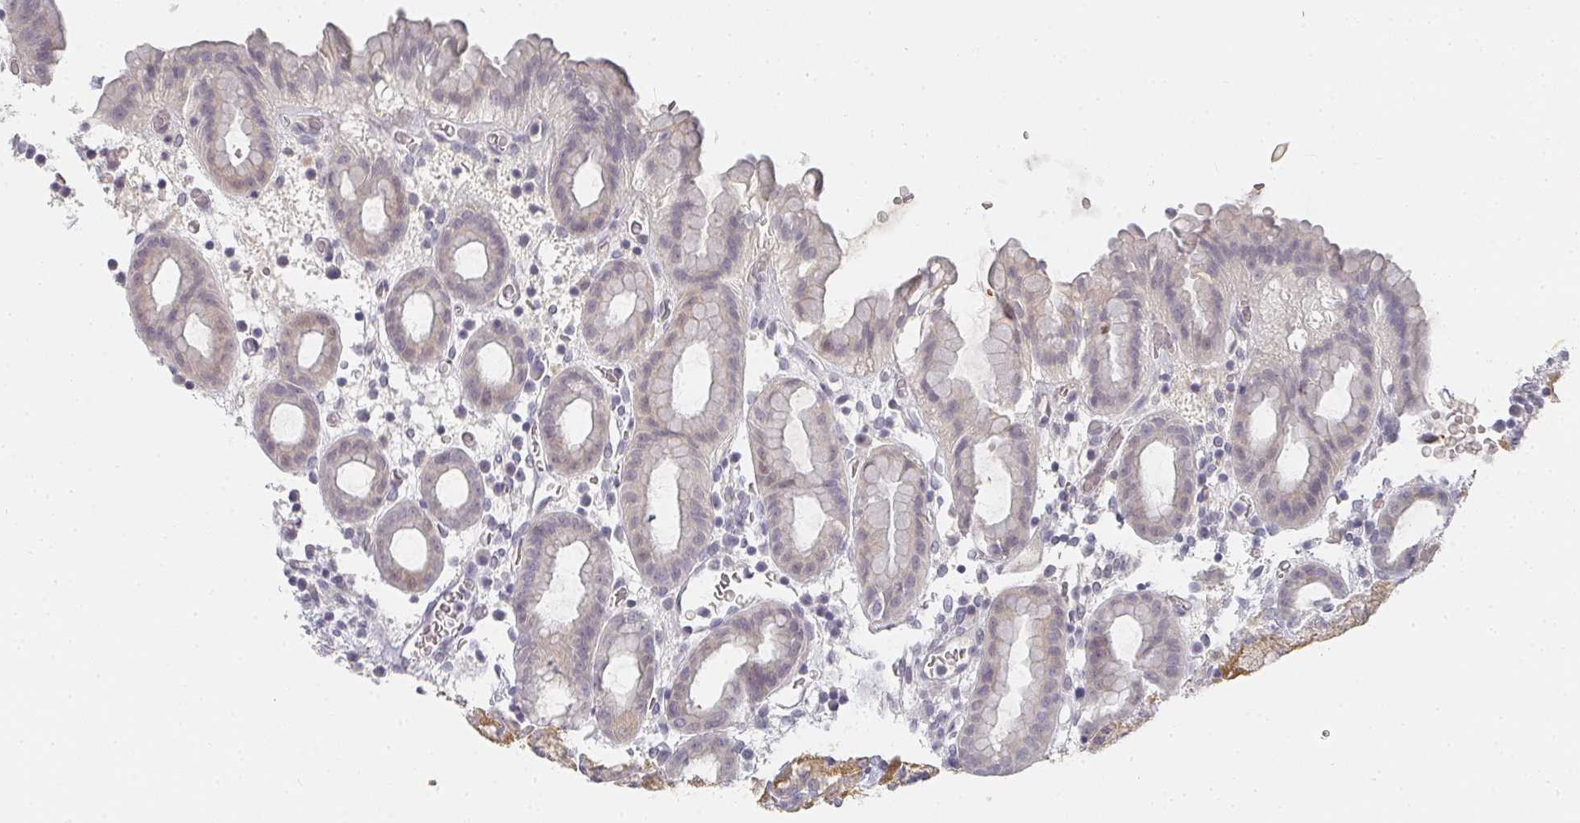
{"staining": {"intensity": "weak", "quantity": "<25%", "location": "nuclear"}, "tissue": "stomach", "cell_type": "Glandular cells", "image_type": "normal", "snomed": [{"axis": "morphology", "description": "Normal tissue, NOS"}, {"axis": "topography", "description": "Stomach, upper"}, {"axis": "topography", "description": "Stomach, lower"}, {"axis": "topography", "description": "Small intestine"}], "caption": "A micrograph of stomach stained for a protein exhibits no brown staining in glandular cells.", "gene": "SHISA2", "patient": {"sex": "male", "age": 68}}